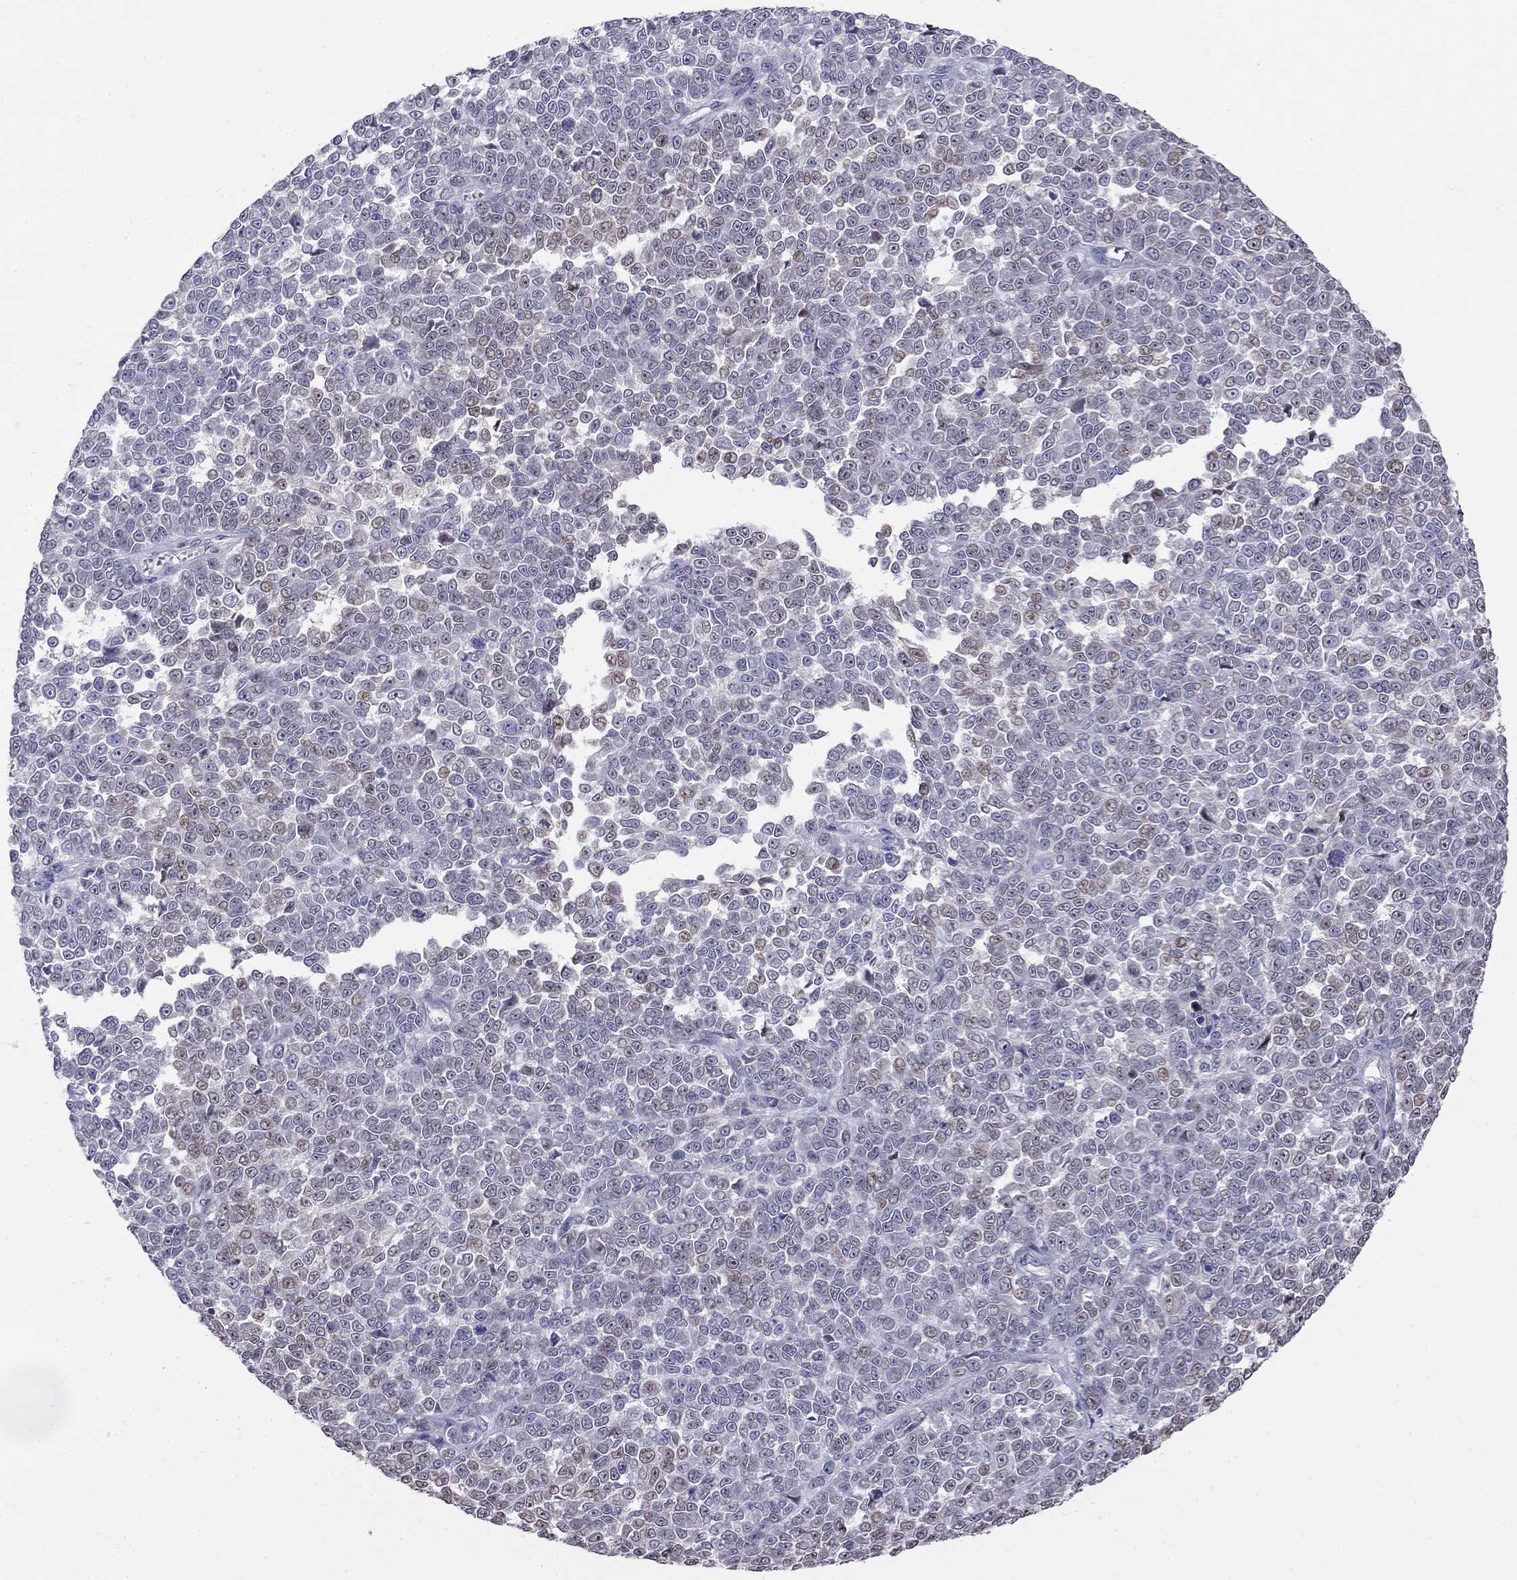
{"staining": {"intensity": "weak", "quantity": "<25%", "location": "nuclear"}, "tissue": "melanoma", "cell_type": "Tumor cells", "image_type": "cancer", "snomed": [{"axis": "morphology", "description": "Malignant melanoma, NOS"}, {"axis": "topography", "description": "Skin"}], "caption": "Tumor cells show no significant protein expression in malignant melanoma. (DAB immunohistochemistry (IHC), high magnification).", "gene": "LRRC39", "patient": {"sex": "female", "age": 95}}